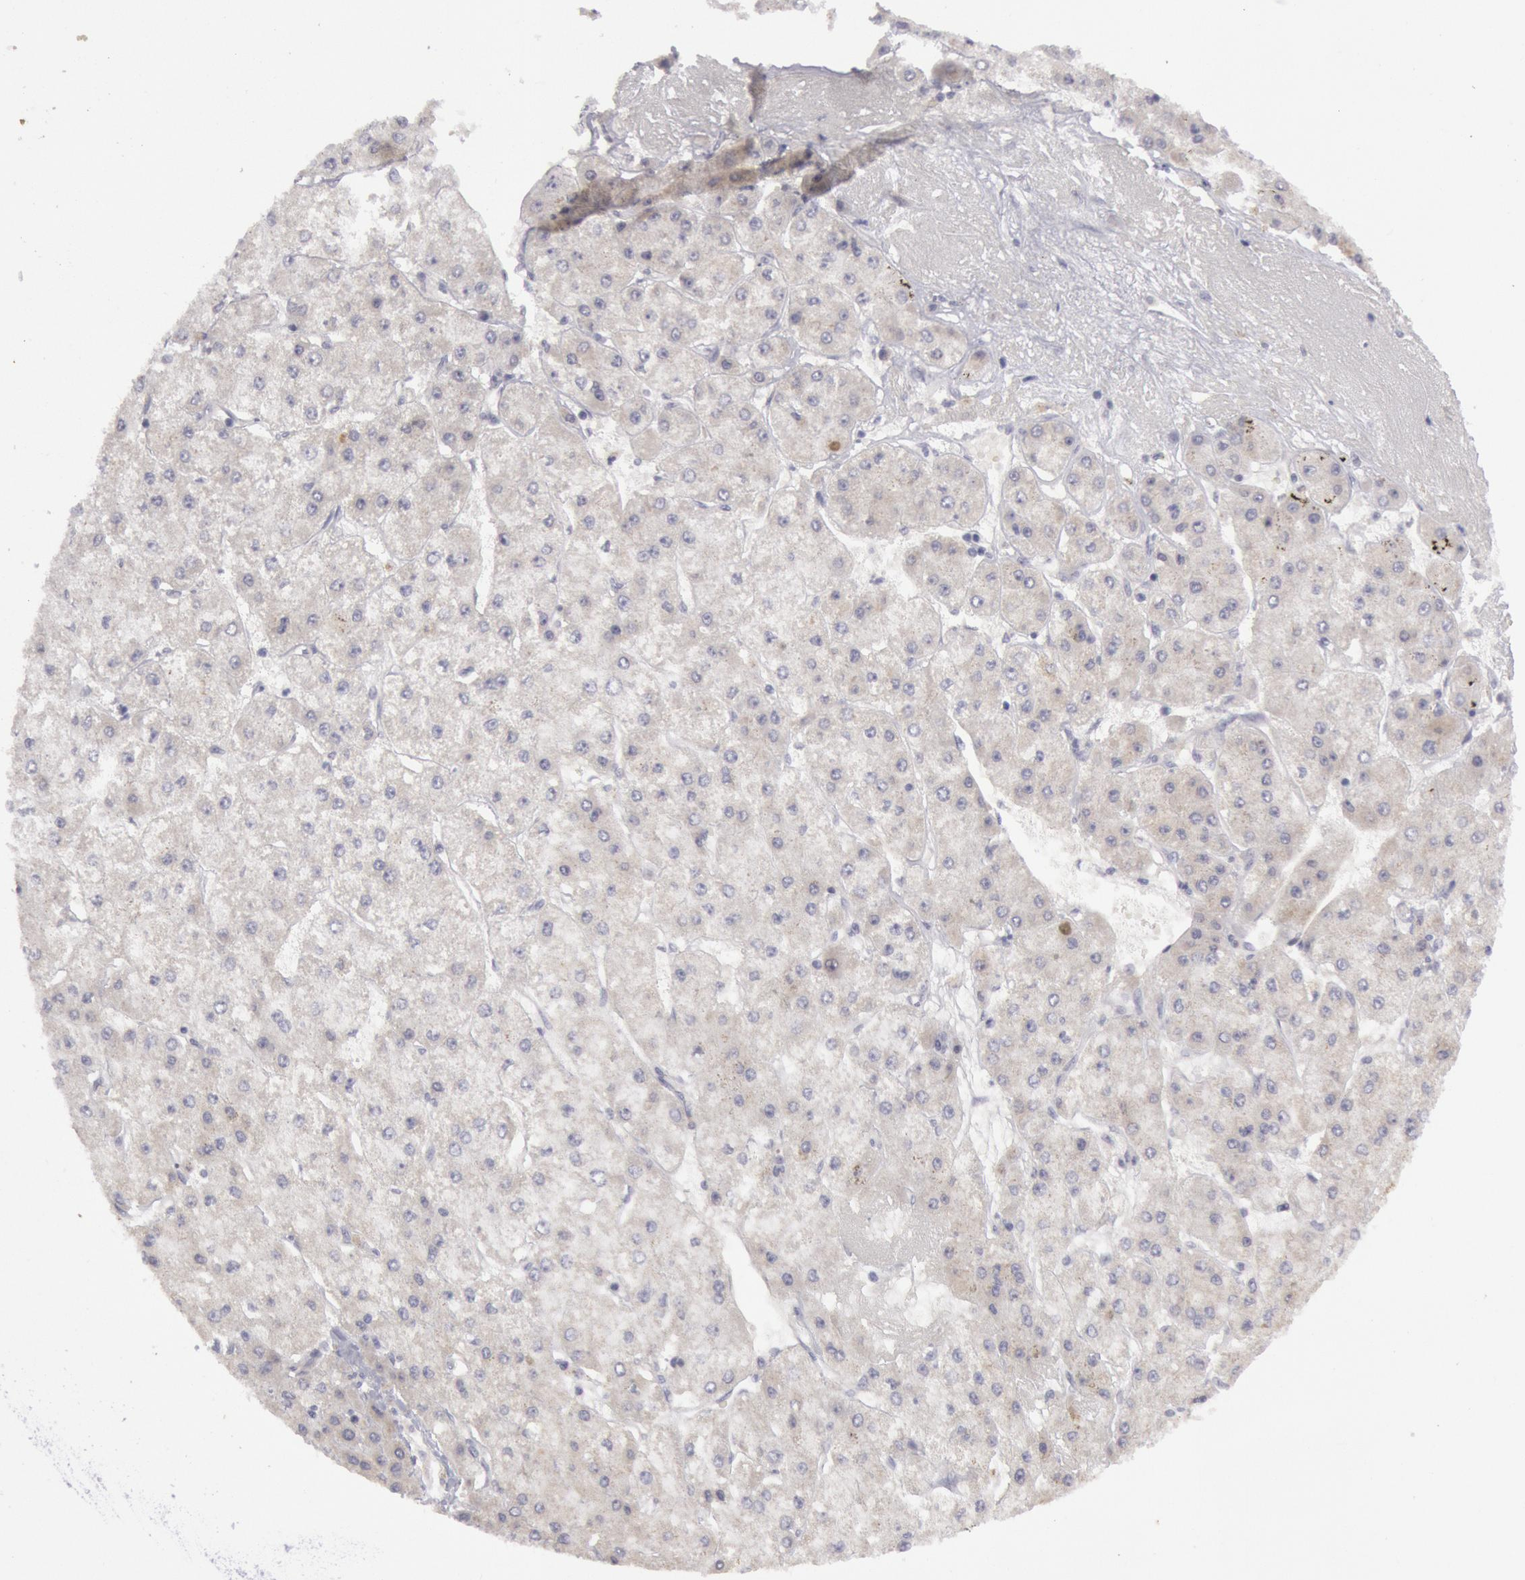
{"staining": {"intensity": "negative", "quantity": "none", "location": "none"}, "tissue": "liver cancer", "cell_type": "Tumor cells", "image_type": "cancer", "snomed": [{"axis": "morphology", "description": "Carcinoma, Hepatocellular, NOS"}, {"axis": "topography", "description": "Liver"}], "caption": "A histopathology image of liver cancer stained for a protein exhibits no brown staining in tumor cells. The staining is performed using DAB (3,3'-diaminobenzidine) brown chromogen with nuclei counter-stained in using hematoxylin.", "gene": "JOSD1", "patient": {"sex": "female", "age": 52}}